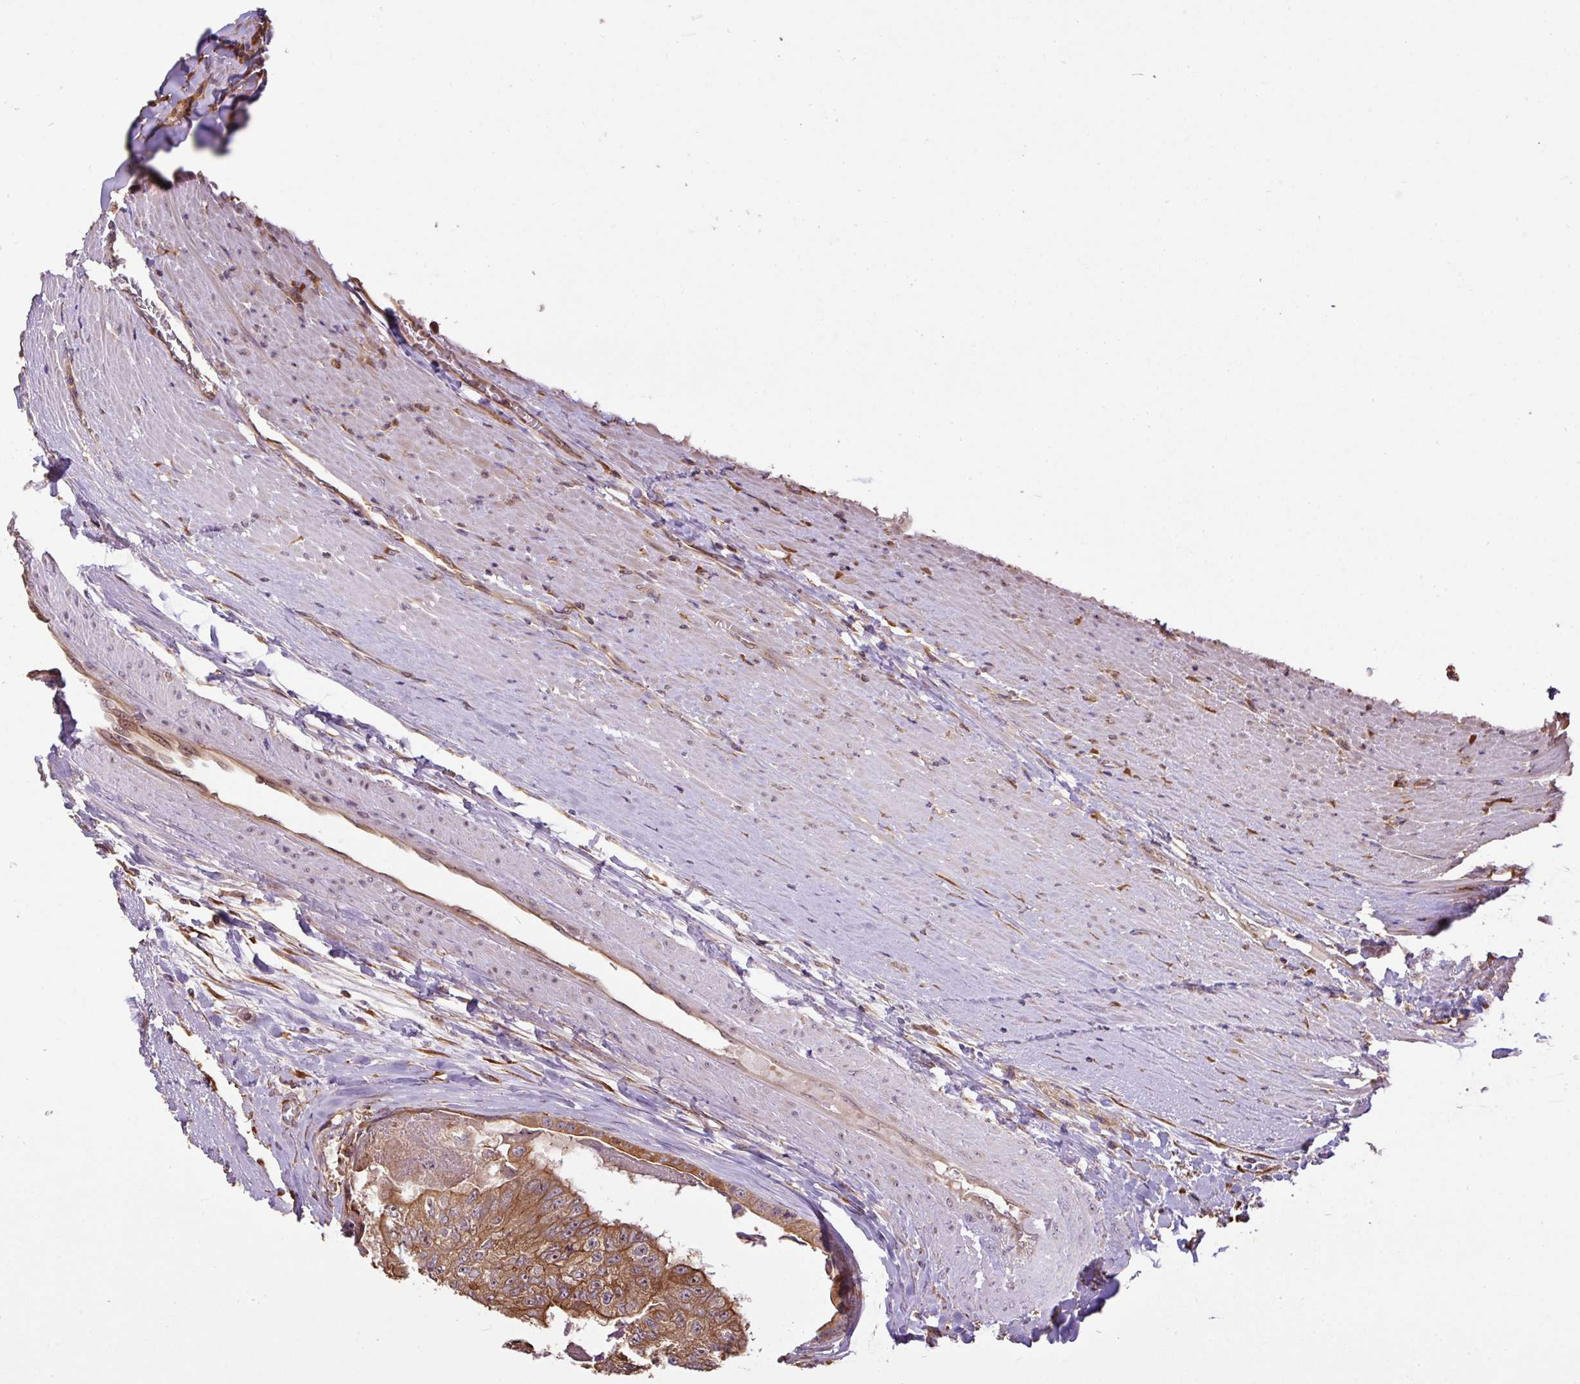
{"staining": {"intensity": "moderate", "quantity": ">75%", "location": "cytoplasmic/membranous,nuclear"}, "tissue": "colorectal cancer", "cell_type": "Tumor cells", "image_type": "cancer", "snomed": [{"axis": "morphology", "description": "Adenocarcinoma, NOS"}, {"axis": "topography", "description": "Colon"}], "caption": "Protein staining displays moderate cytoplasmic/membranous and nuclear staining in about >75% of tumor cells in colorectal adenocarcinoma. (DAB (3,3'-diaminobenzidine) IHC with brightfield microscopy, high magnification).", "gene": "VENTX", "patient": {"sex": "female", "age": 67}}